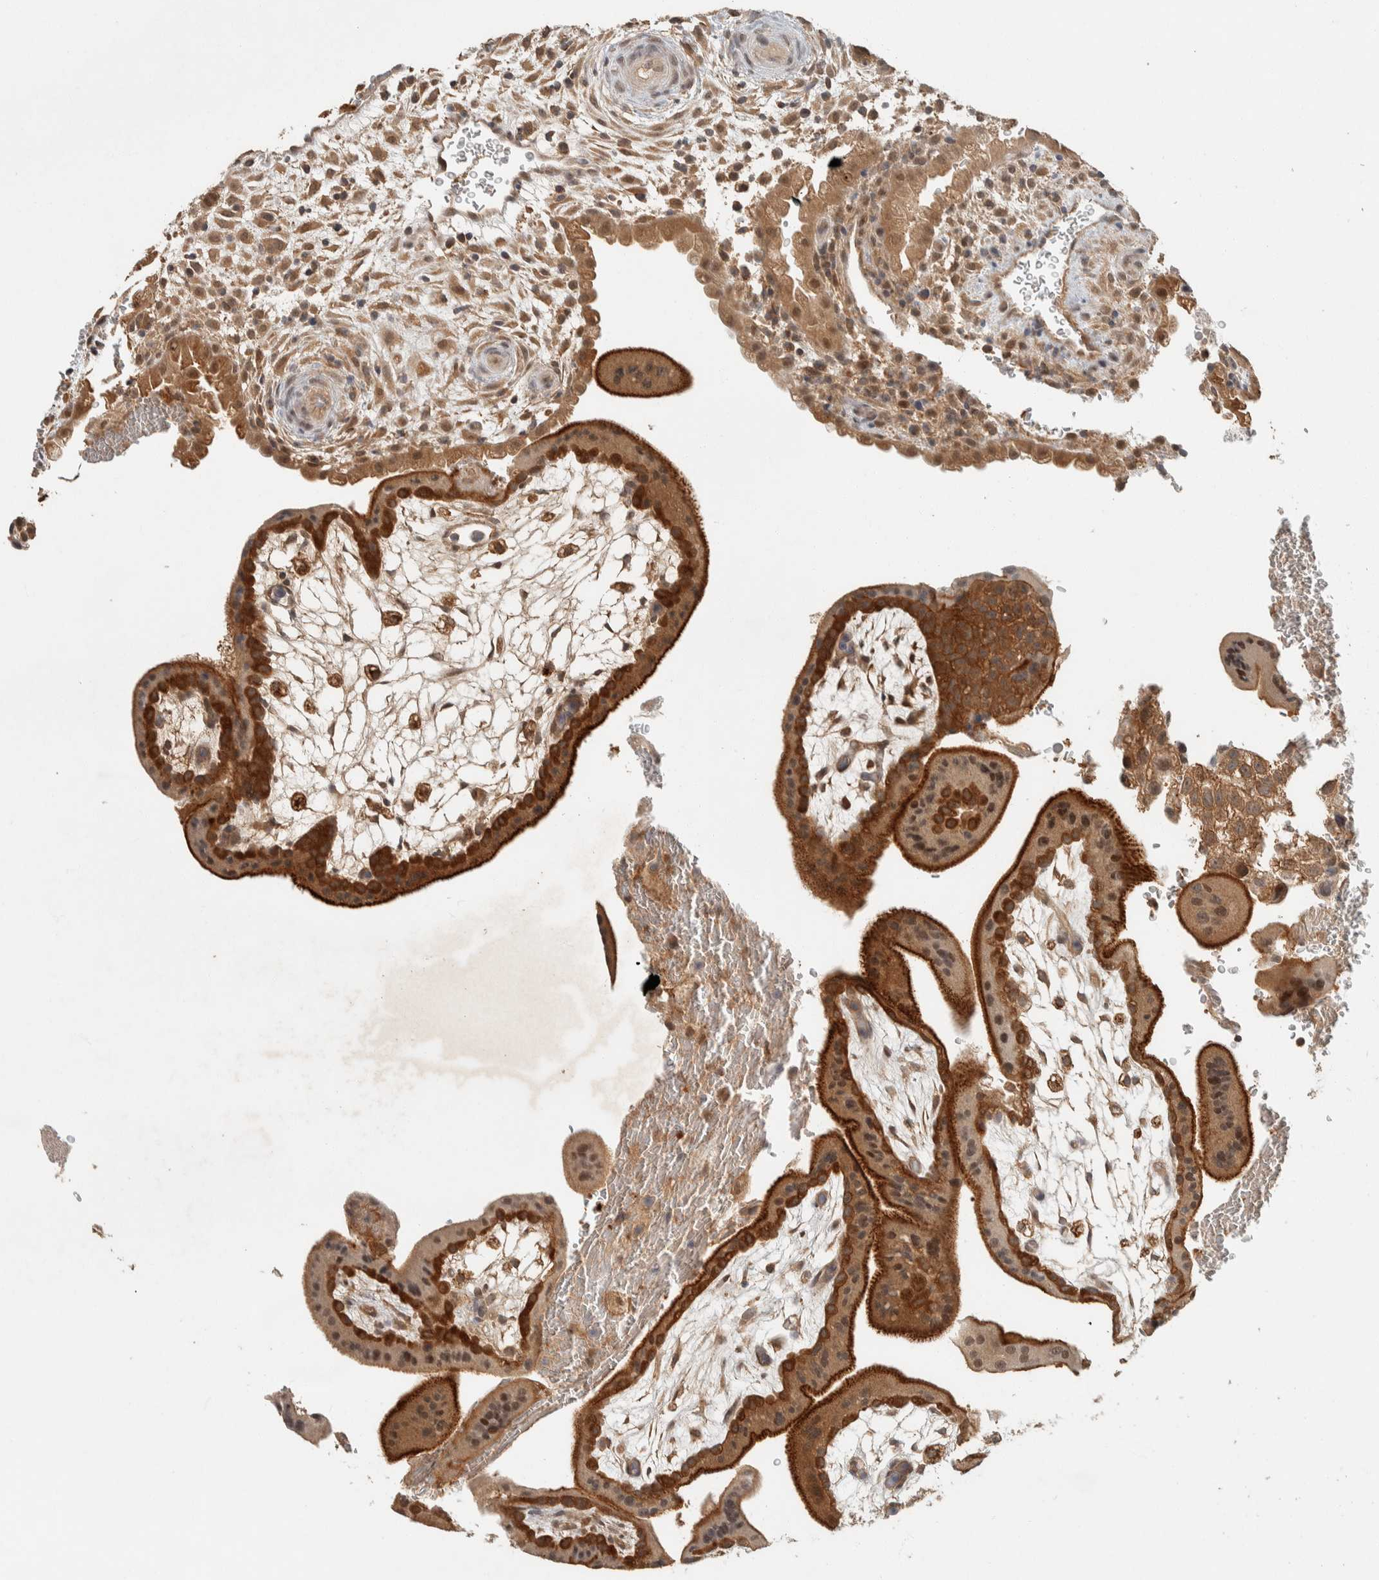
{"staining": {"intensity": "strong", "quantity": "25%-75%", "location": "cytoplasmic/membranous,nuclear"}, "tissue": "placenta", "cell_type": "Trophoblastic cells", "image_type": "normal", "snomed": [{"axis": "morphology", "description": "Normal tissue, NOS"}, {"axis": "topography", "description": "Placenta"}], "caption": "Immunohistochemical staining of benign placenta reveals high levels of strong cytoplasmic/membranous,nuclear positivity in about 25%-75% of trophoblastic cells.", "gene": "ZNF567", "patient": {"sex": "female", "age": 35}}